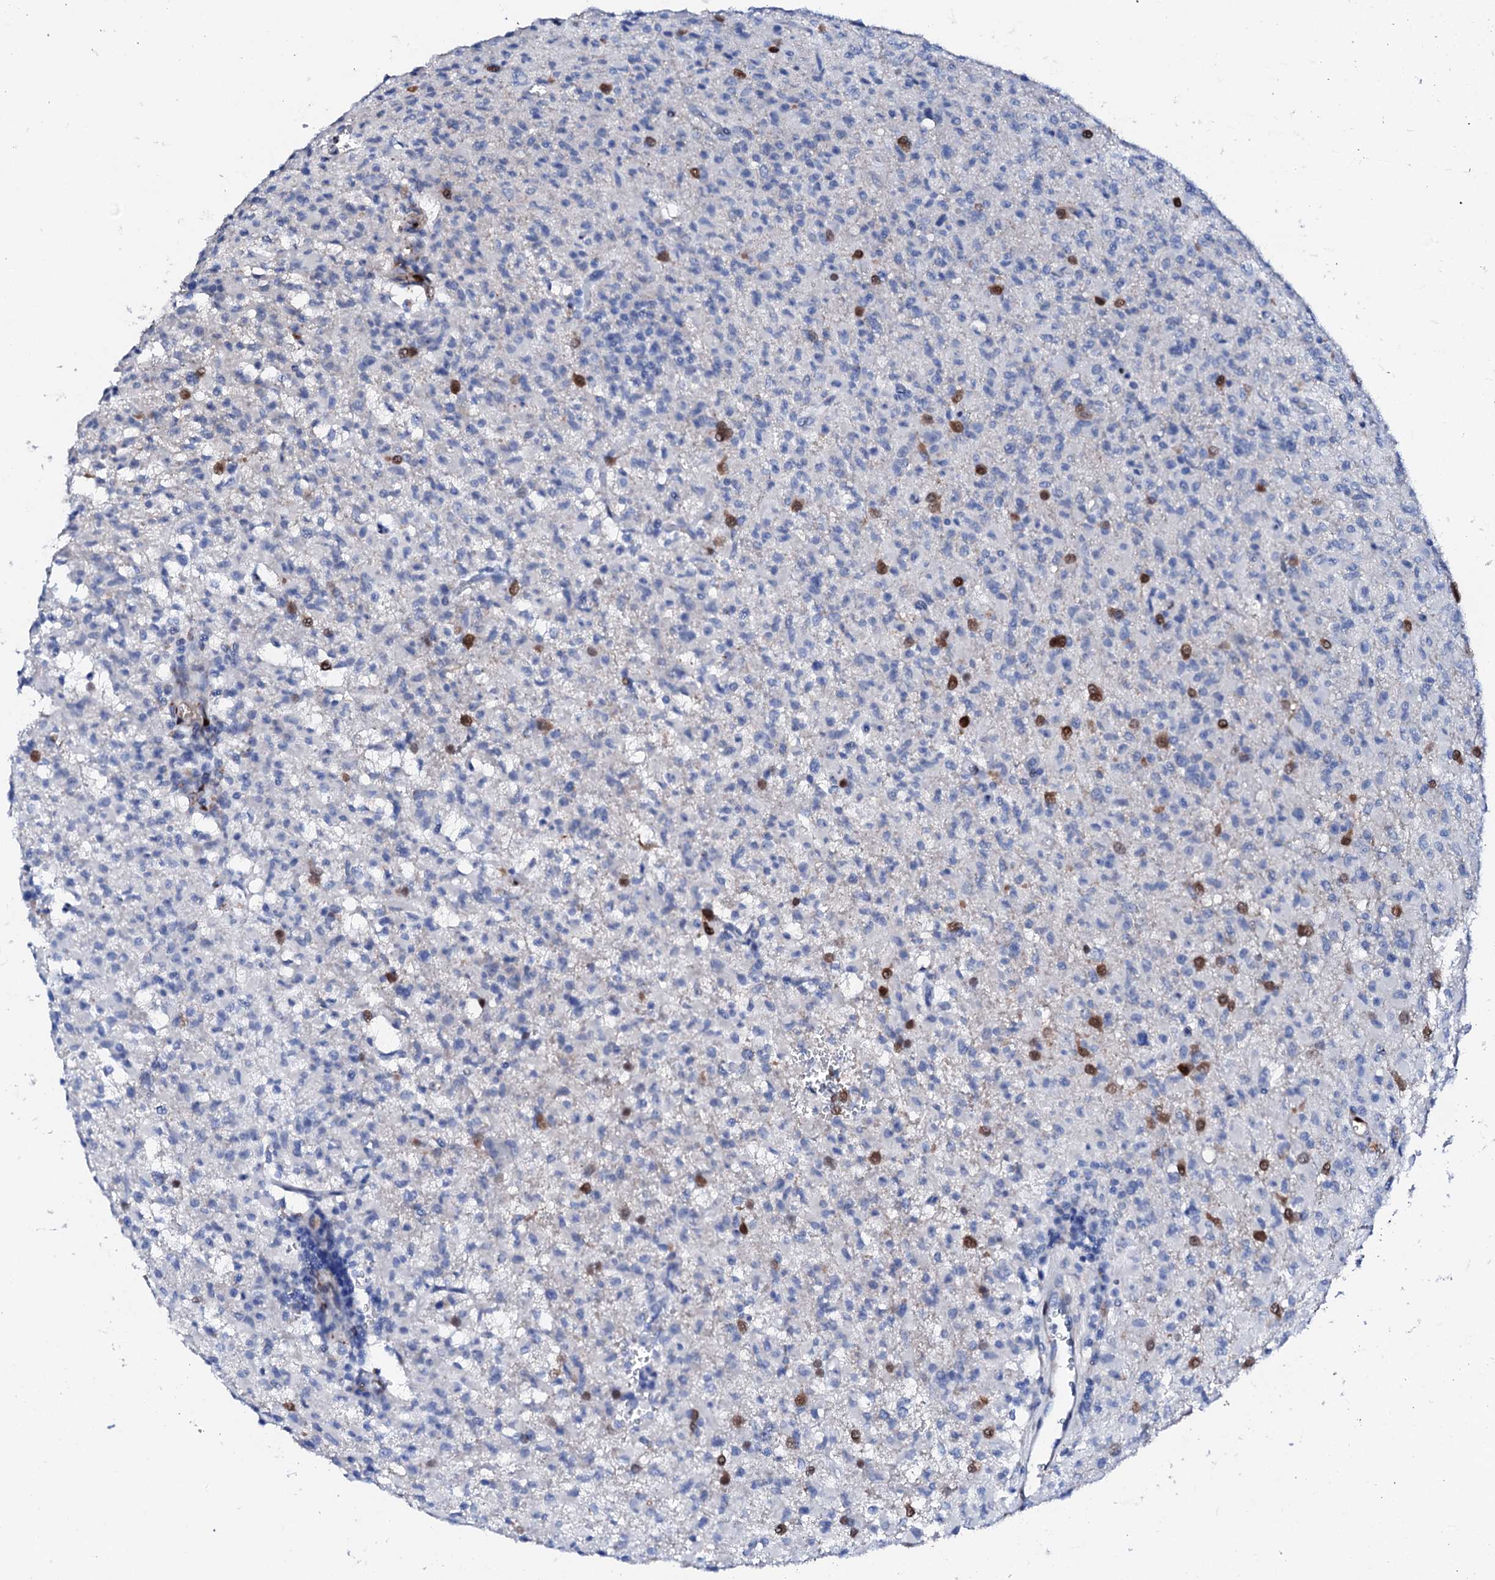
{"staining": {"intensity": "moderate", "quantity": "<25%", "location": "nuclear"}, "tissue": "glioma", "cell_type": "Tumor cells", "image_type": "cancer", "snomed": [{"axis": "morphology", "description": "Glioma, malignant, High grade"}, {"axis": "topography", "description": "Brain"}], "caption": "Approximately <25% of tumor cells in malignant glioma (high-grade) reveal moderate nuclear protein staining as visualized by brown immunohistochemical staining.", "gene": "NRIP2", "patient": {"sex": "female", "age": 57}}